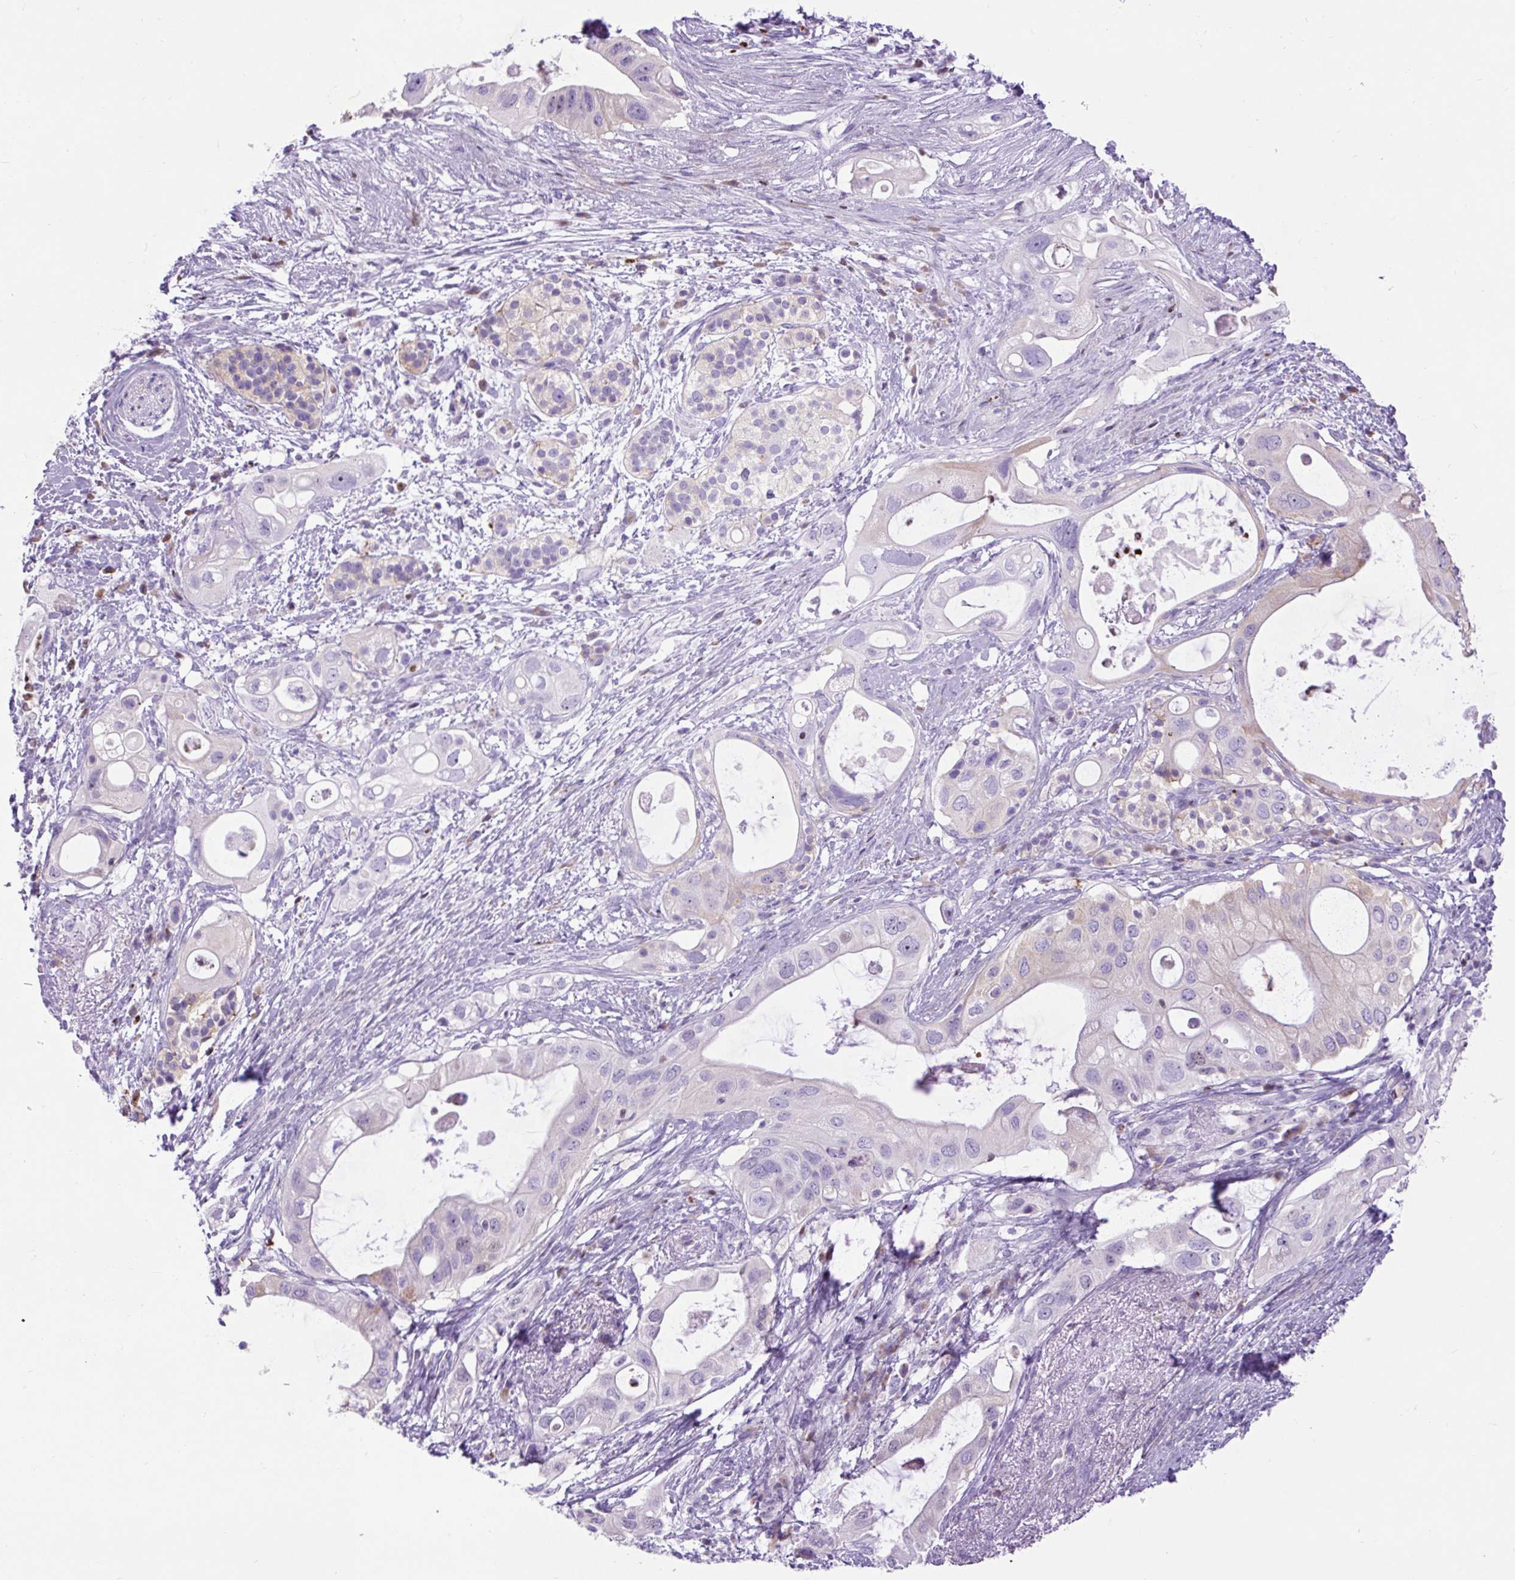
{"staining": {"intensity": "weak", "quantity": "<25%", "location": "nuclear"}, "tissue": "pancreatic cancer", "cell_type": "Tumor cells", "image_type": "cancer", "snomed": [{"axis": "morphology", "description": "Adenocarcinoma, NOS"}, {"axis": "topography", "description": "Pancreas"}], "caption": "Immunohistochemistry (IHC) histopathology image of human adenocarcinoma (pancreatic) stained for a protein (brown), which demonstrates no positivity in tumor cells.", "gene": "SPC24", "patient": {"sex": "female", "age": 72}}